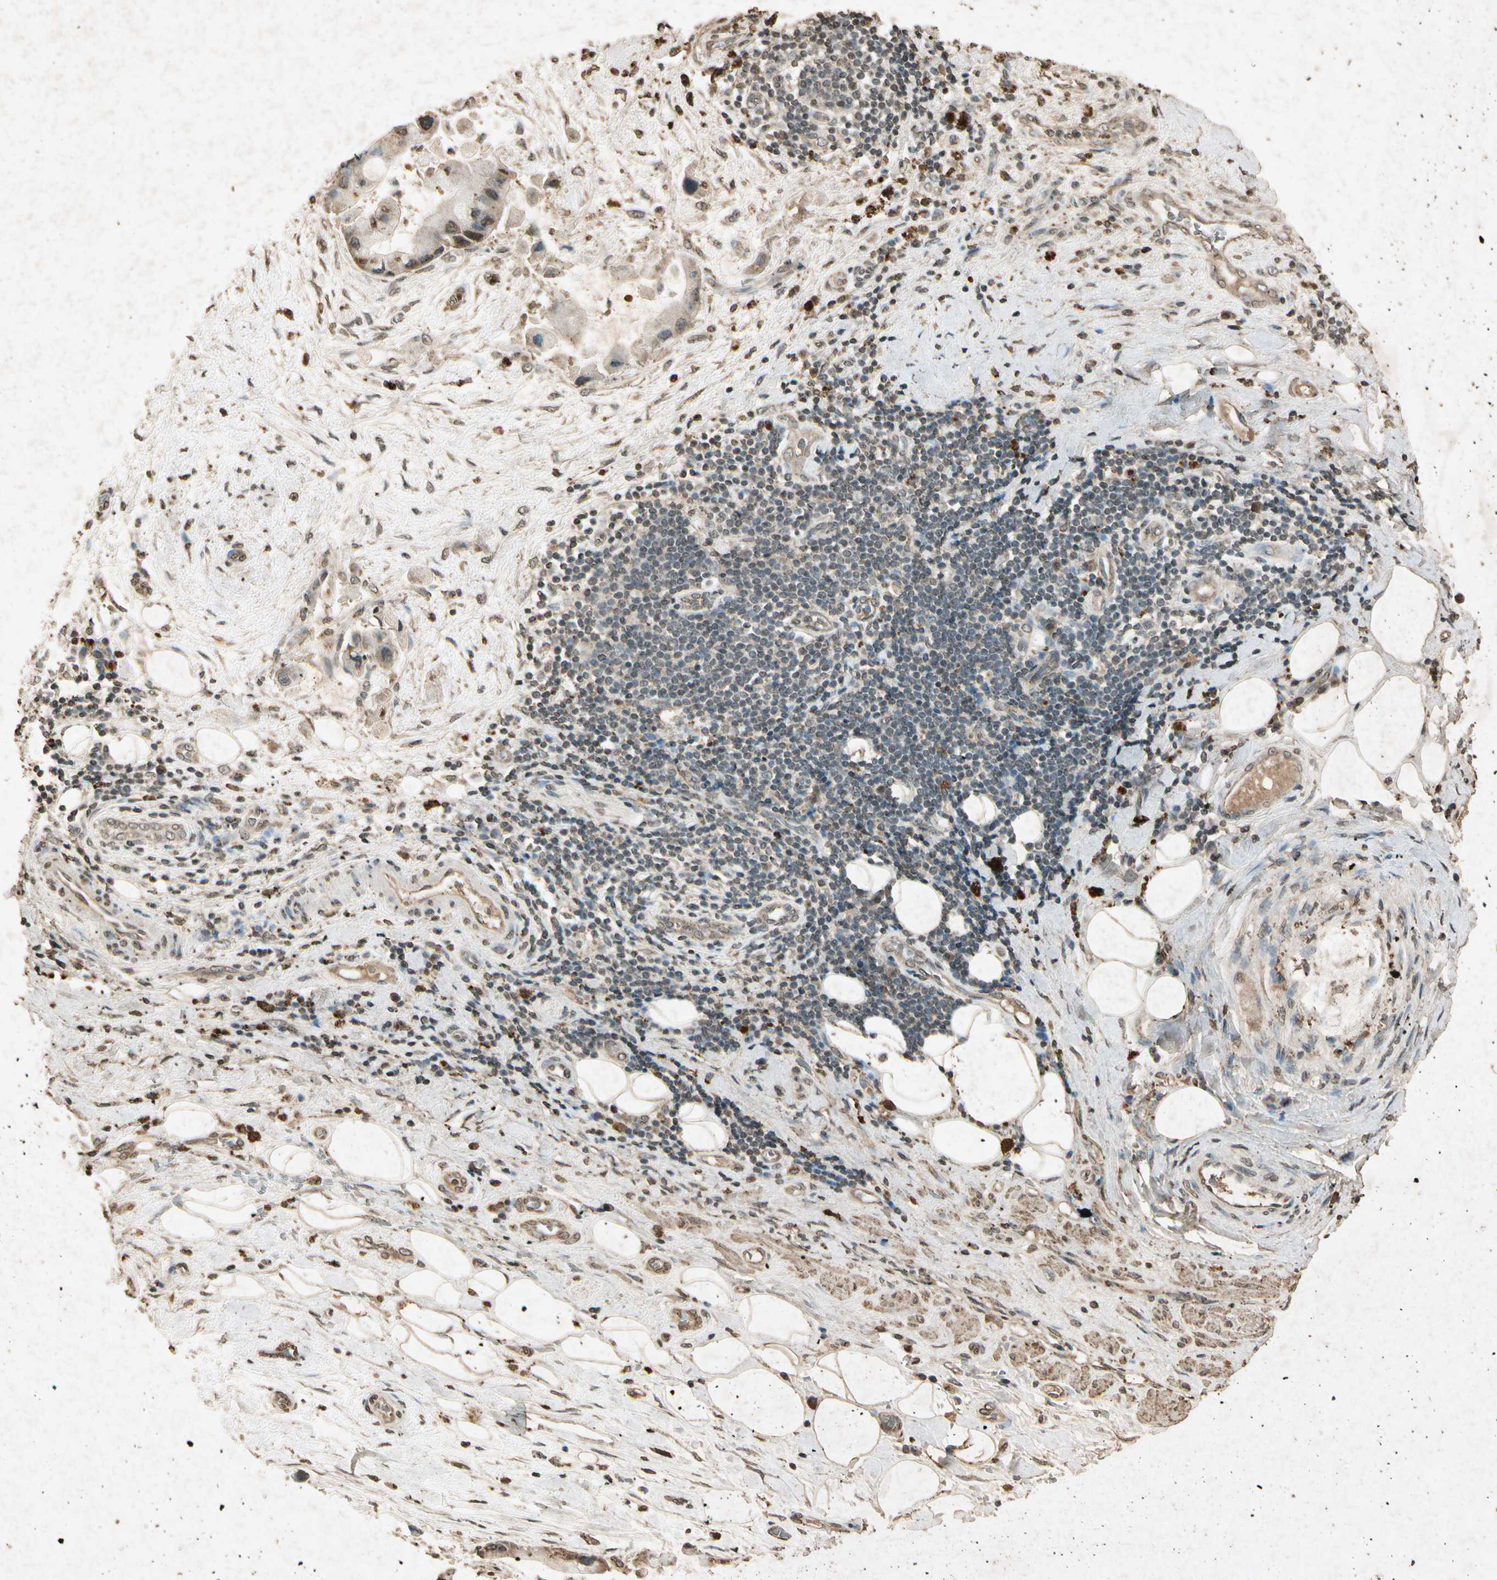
{"staining": {"intensity": "moderate", "quantity": "25%-75%", "location": "cytoplasmic/membranous"}, "tissue": "liver cancer", "cell_type": "Tumor cells", "image_type": "cancer", "snomed": [{"axis": "morphology", "description": "Normal tissue, NOS"}, {"axis": "morphology", "description": "Cholangiocarcinoma"}, {"axis": "topography", "description": "Liver"}, {"axis": "topography", "description": "Peripheral nerve tissue"}], "caption": "The histopathology image exhibits immunohistochemical staining of liver cholangiocarcinoma. There is moderate cytoplasmic/membranous staining is seen in approximately 25%-75% of tumor cells.", "gene": "GC", "patient": {"sex": "male", "age": 50}}